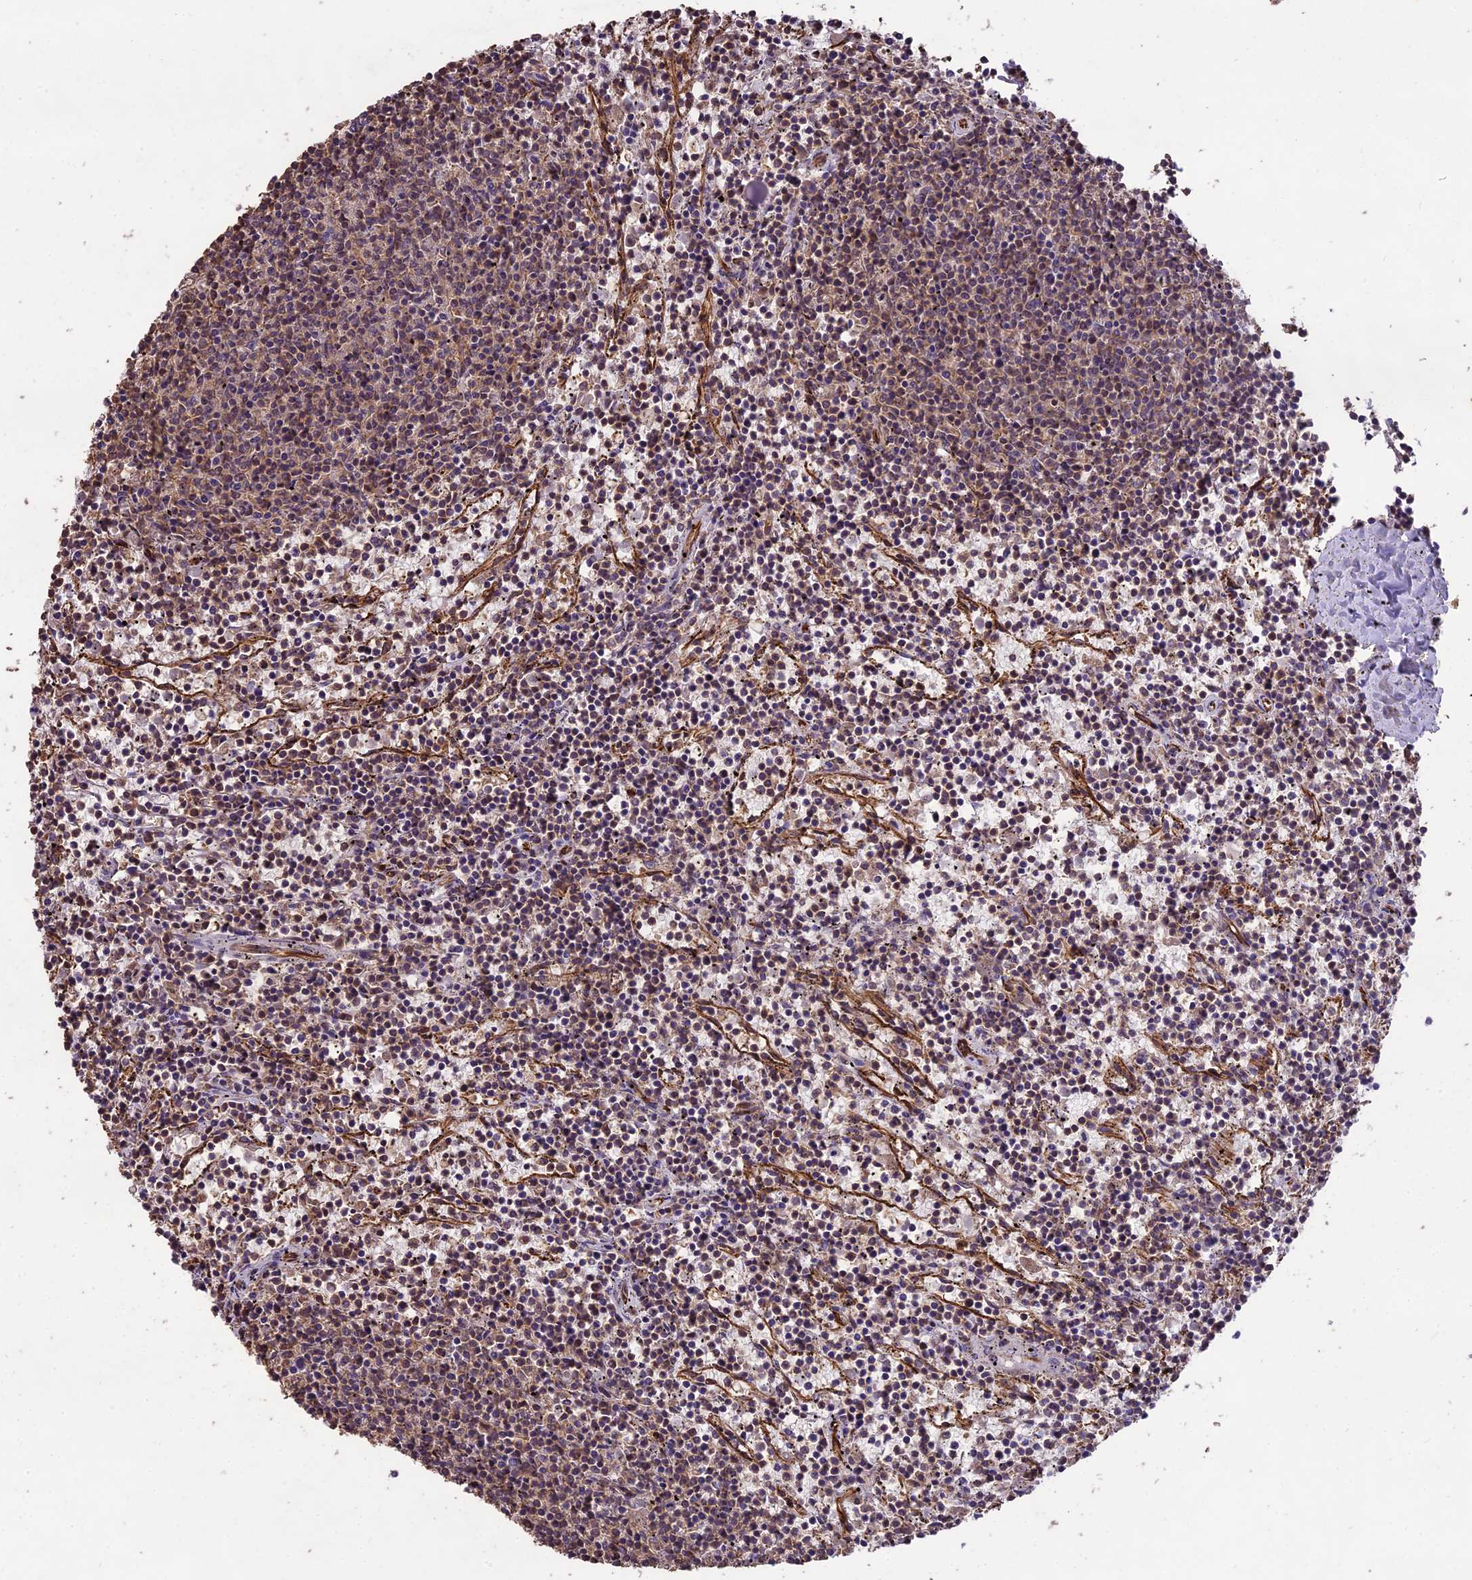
{"staining": {"intensity": "weak", "quantity": "<25%", "location": "cytoplasmic/membranous"}, "tissue": "lymphoma", "cell_type": "Tumor cells", "image_type": "cancer", "snomed": [{"axis": "morphology", "description": "Malignant lymphoma, non-Hodgkin's type, Low grade"}, {"axis": "topography", "description": "Spleen"}], "caption": "The photomicrograph demonstrates no significant positivity in tumor cells of lymphoma. (DAB IHC with hematoxylin counter stain).", "gene": "TTLL10", "patient": {"sex": "female", "age": 50}}